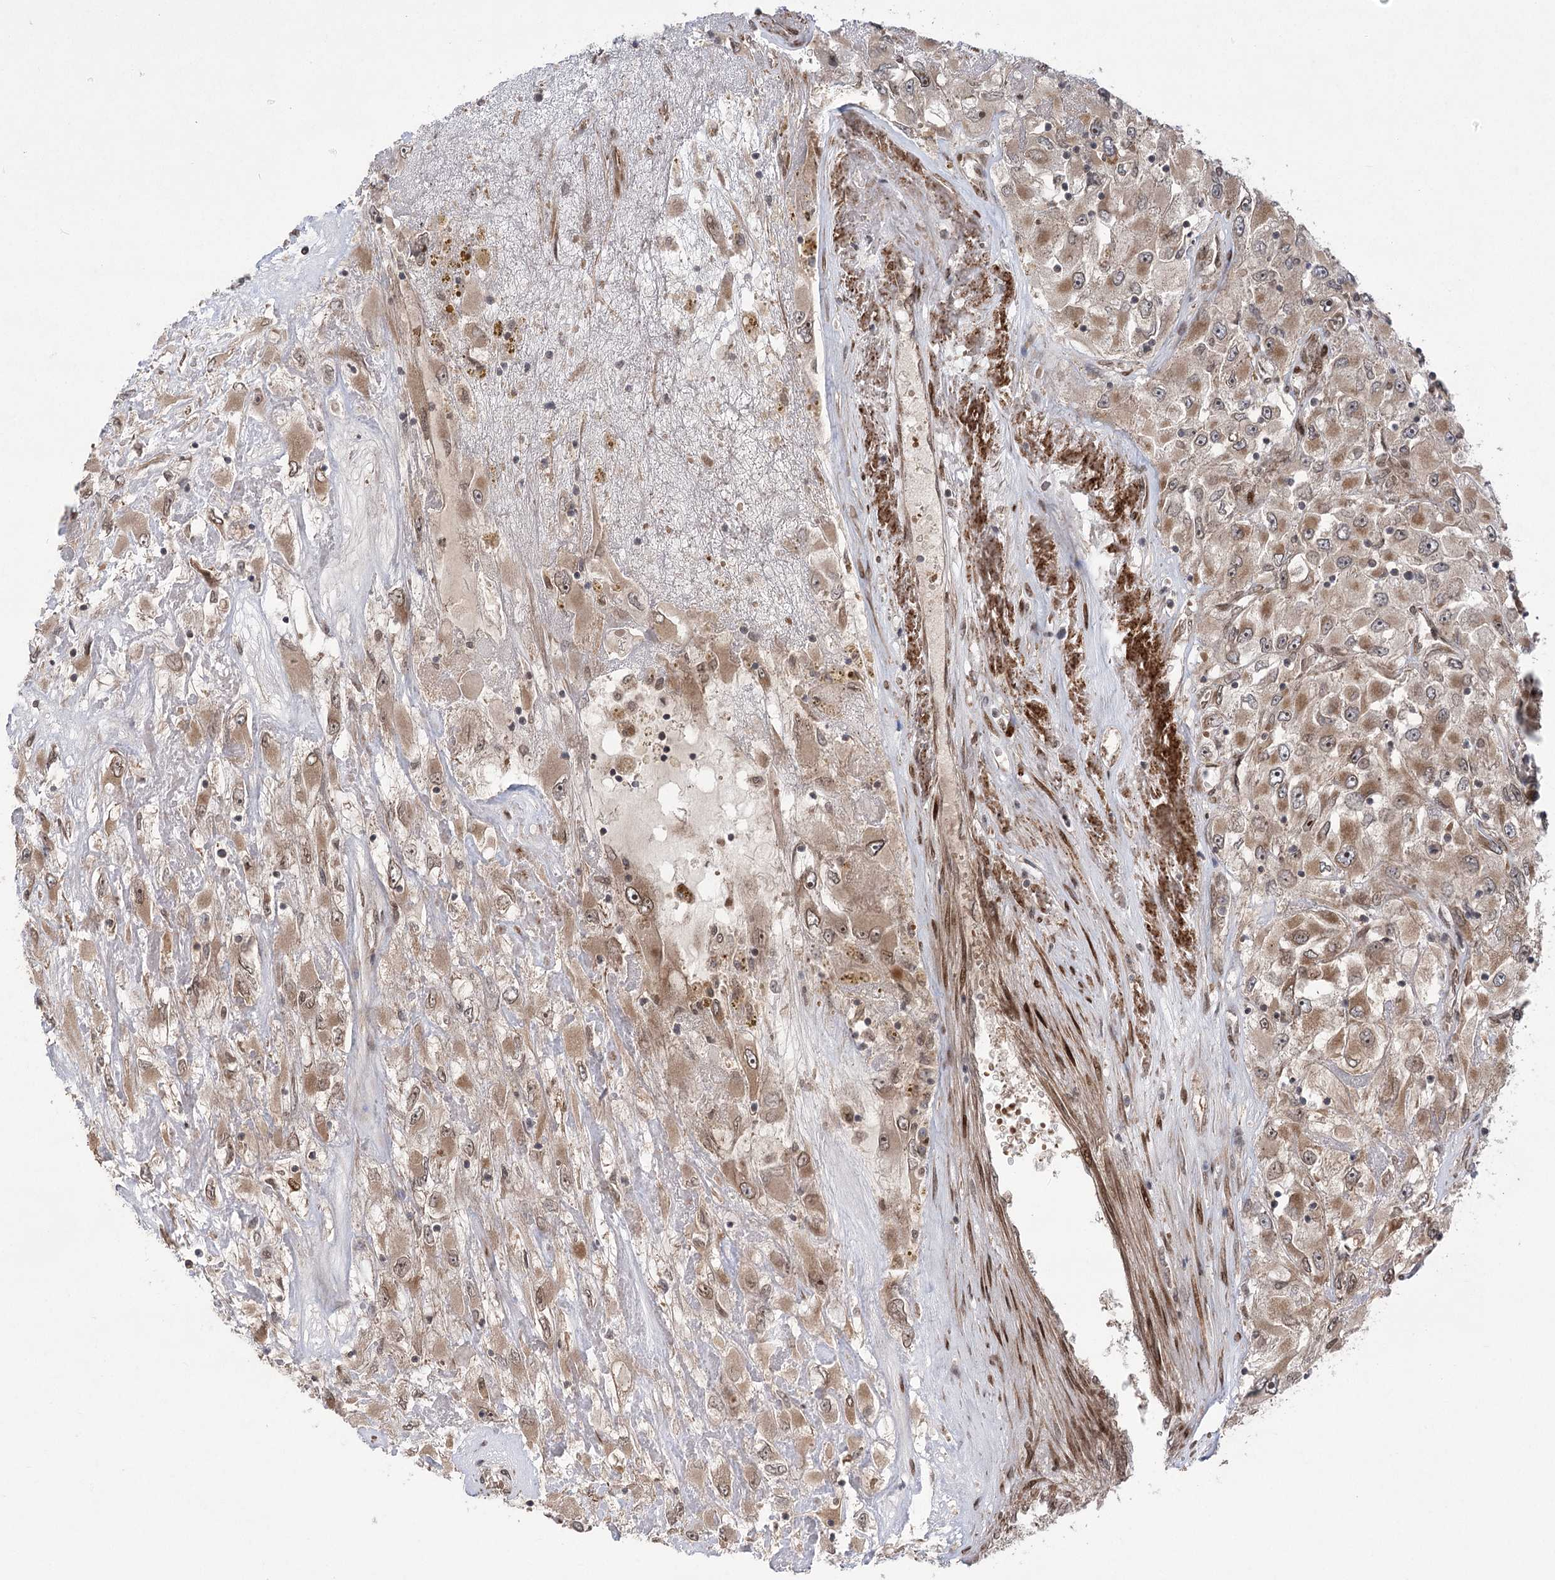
{"staining": {"intensity": "moderate", "quantity": ">75%", "location": "cytoplasmic/membranous"}, "tissue": "renal cancer", "cell_type": "Tumor cells", "image_type": "cancer", "snomed": [{"axis": "morphology", "description": "Adenocarcinoma, NOS"}, {"axis": "topography", "description": "Kidney"}], "caption": "Tumor cells show moderate cytoplasmic/membranous positivity in approximately >75% of cells in adenocarcinoma (renal). (DAB IHC, brown staining for protein, blue staining for nuclei).", "gene": "TENM2", "patient": {"sex": "female", "age": 52}}